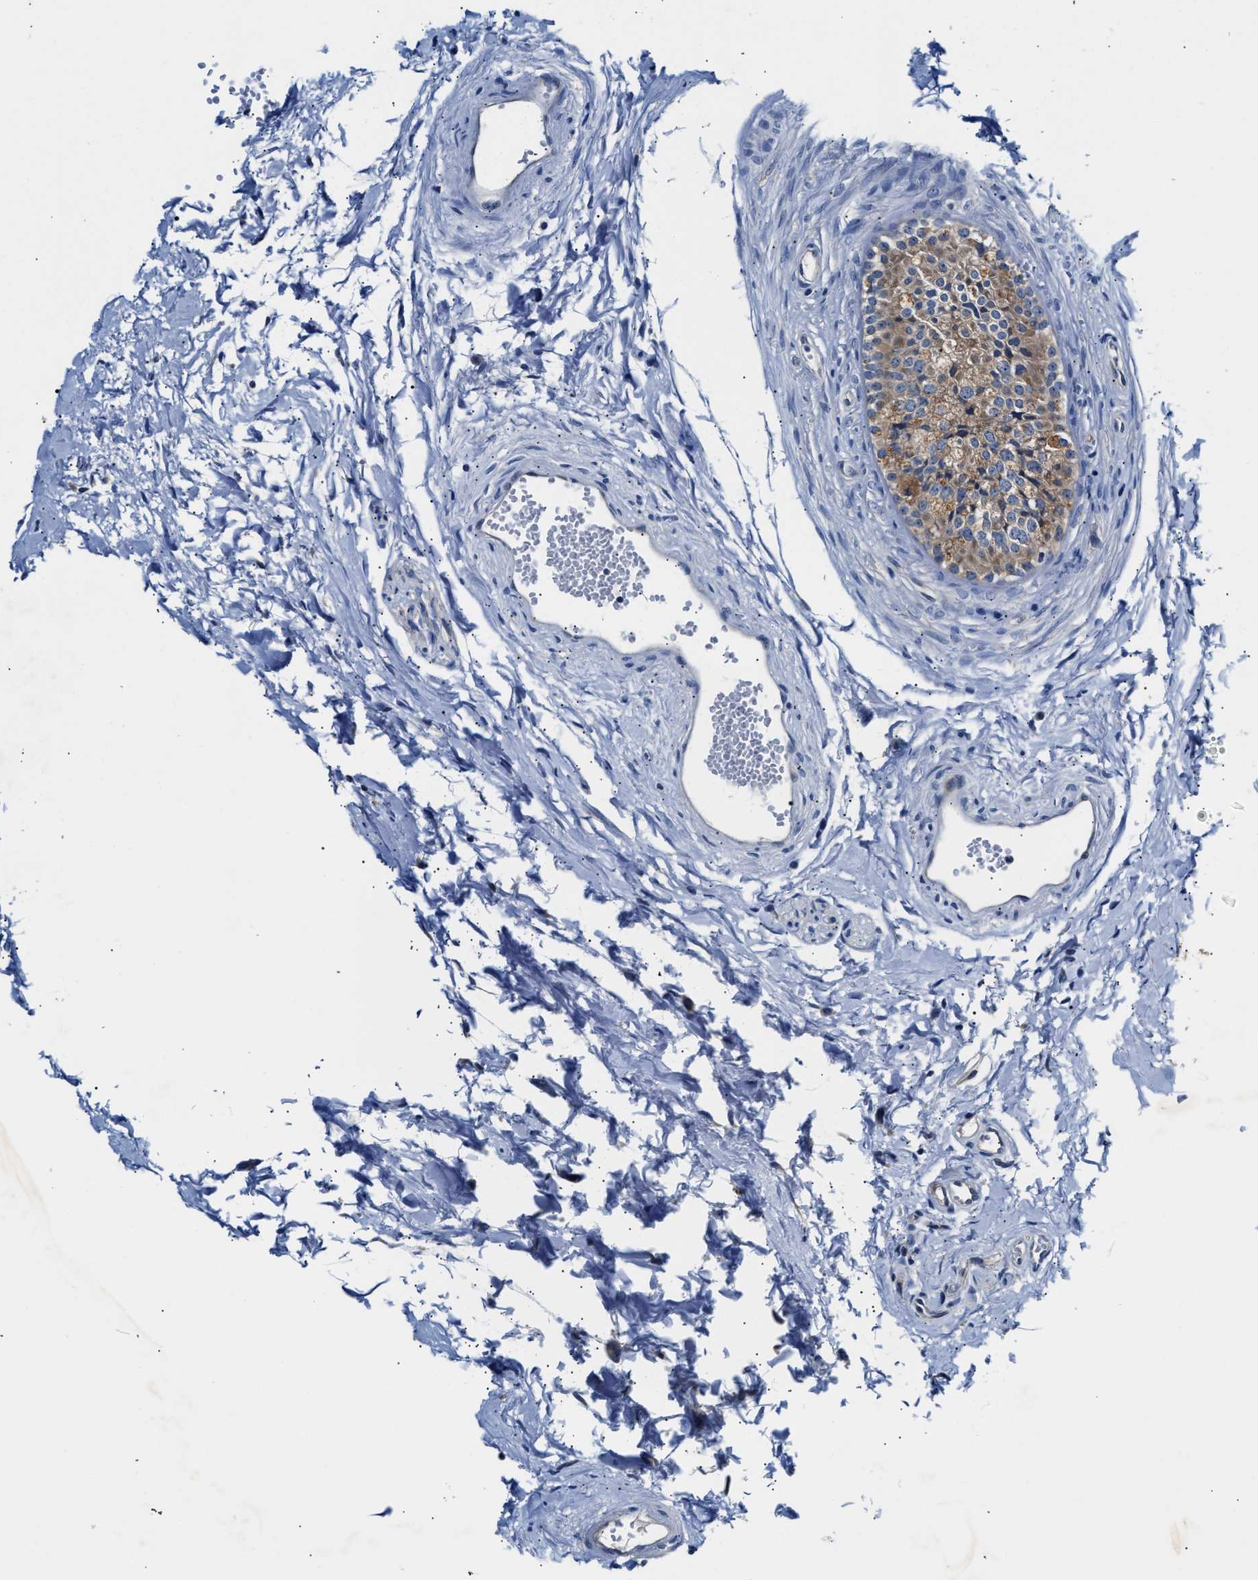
{"staining": {"intensity": "moderate", "quantity": ">75%", "location": "cytoplasmic/membranous"}, "tissue": "epididymis", "cell_type": "Glandular cells", "image_type": "normal", "snomed": [{"axis": "morphology", "description": "Normal tissue, NOS"}, {"axis": "topography", "description": "Epididymis"}], "caption": "Protein staining reveals moderate cytoplasmic/membranous staining in about >75% of glandular cells in normal epididymis. Nuclei are stained in blue.", "gene": "FAM185A", "patient": {"sex": "male", "age": 56}}